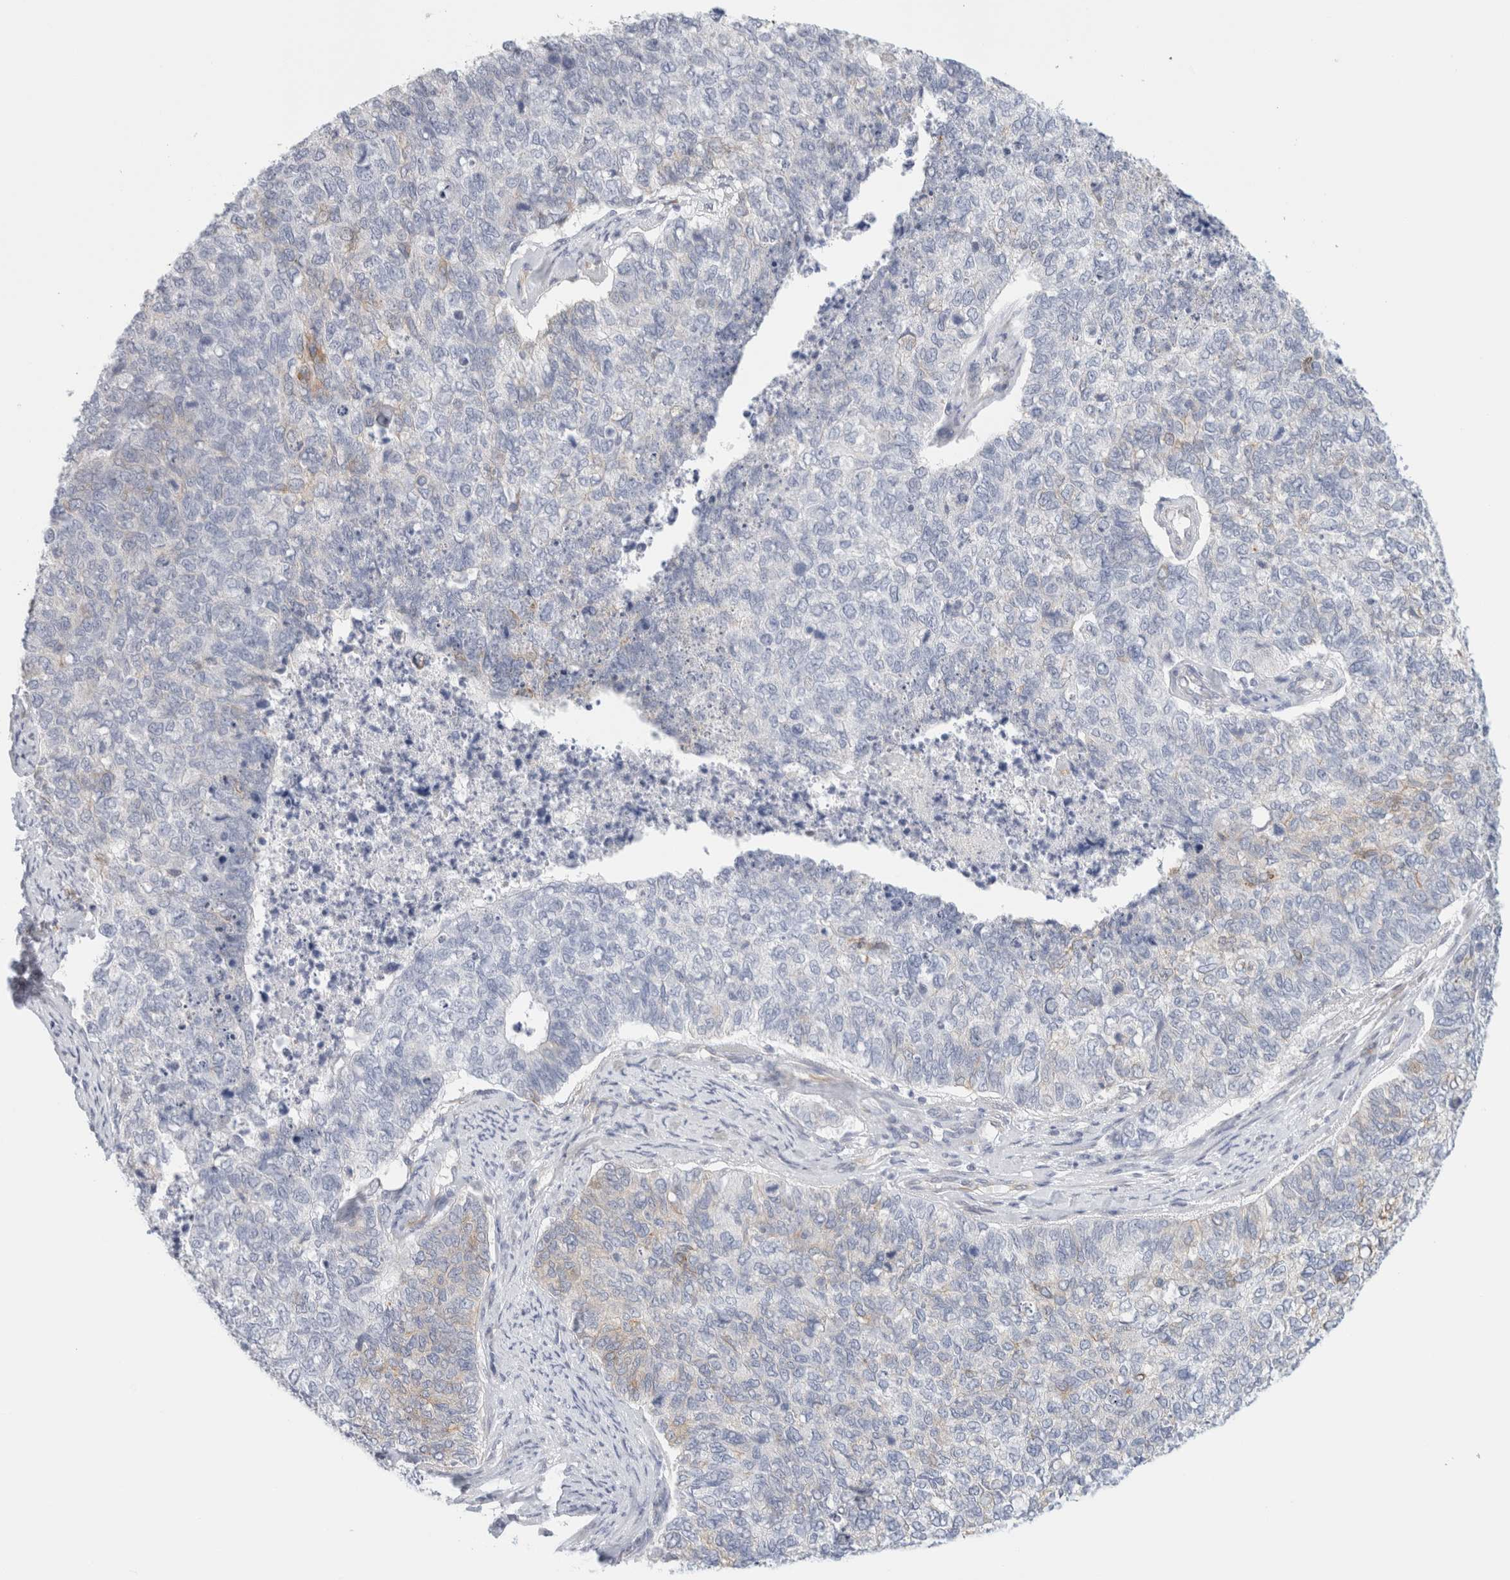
{"staining": {"intensity": "weak", "quantity": "<25%", "location": "cytoplasmic/membranous"}, "tissue": "cervical cancer", "cell_type": "Tumor cells", "image_type": "cancer", "snomed": [{"axis": "morphology", "description": "Squamous cell carcinoma, NOS"}, {"axis": "topography", "description": "Cervix"}], "caption": "Tumor cells are negative for brown protein staining in cervical squamous cell carcinoma. The staining is performed using DAB brown chromogen with nuclei counter-stained in using hematoxylin.", "gene": "RTN4", "patient": {"sex": "female", "age": 63}}